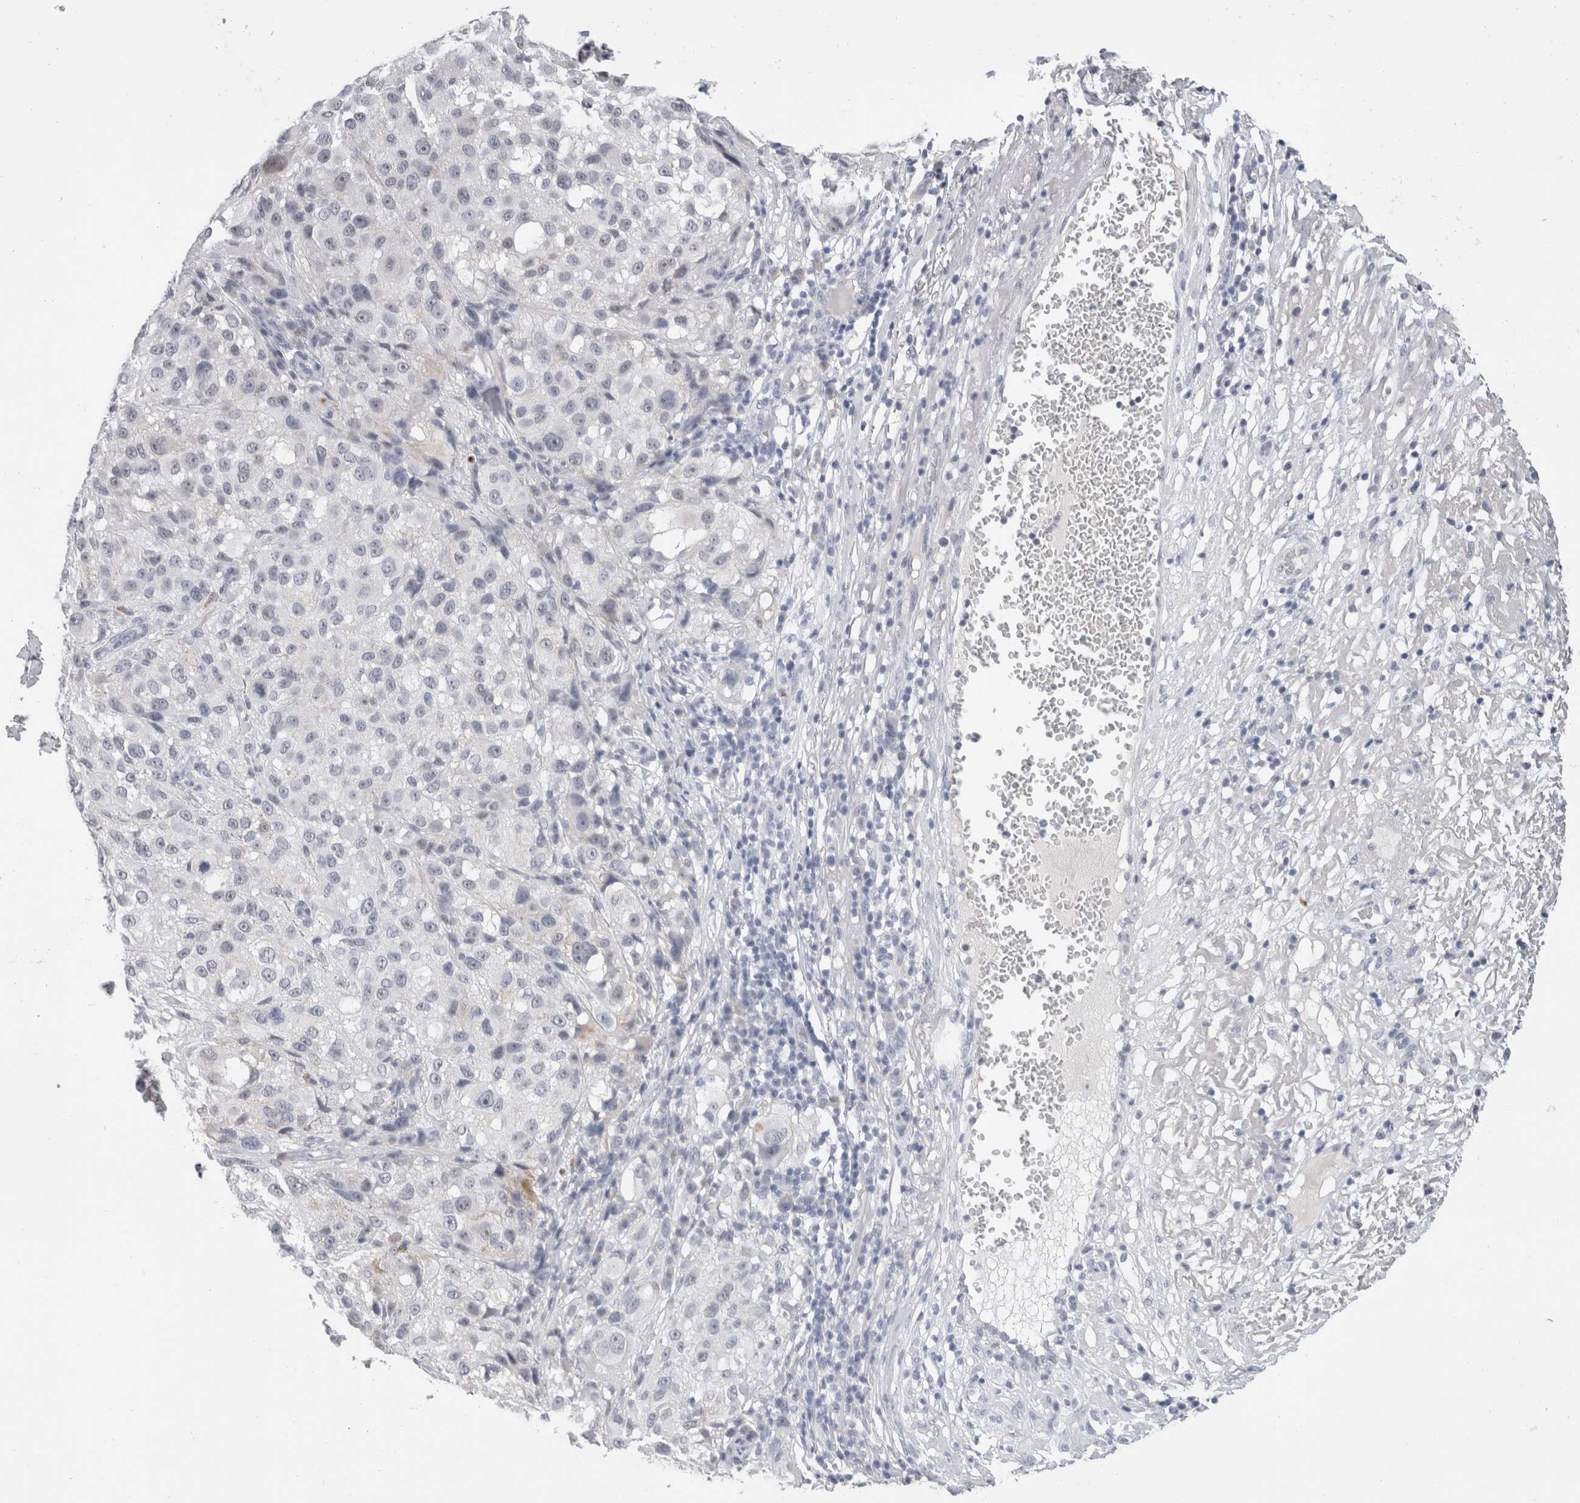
{"staining": {"intensity": "negative", "quantity": "none", "location": "none"}, "tissue": "melanoma", "cell_type": "Tumor cells", "image_type": "cancer", "snomed": [{"axis": "morphology", "description": "Necrosis, NOS"}, {"axis": "morphology", "description": "Malignant melanoma, NOS"}, {"axis": "topography", "description": "Skin"}], "caption": "Protein analysis of malignant melanoma demonstrates no significant expression in tumor cells. Nuclei are stained in blue.", "gene": "CADM3", "patient": {"sex": "female", "age": 87}}